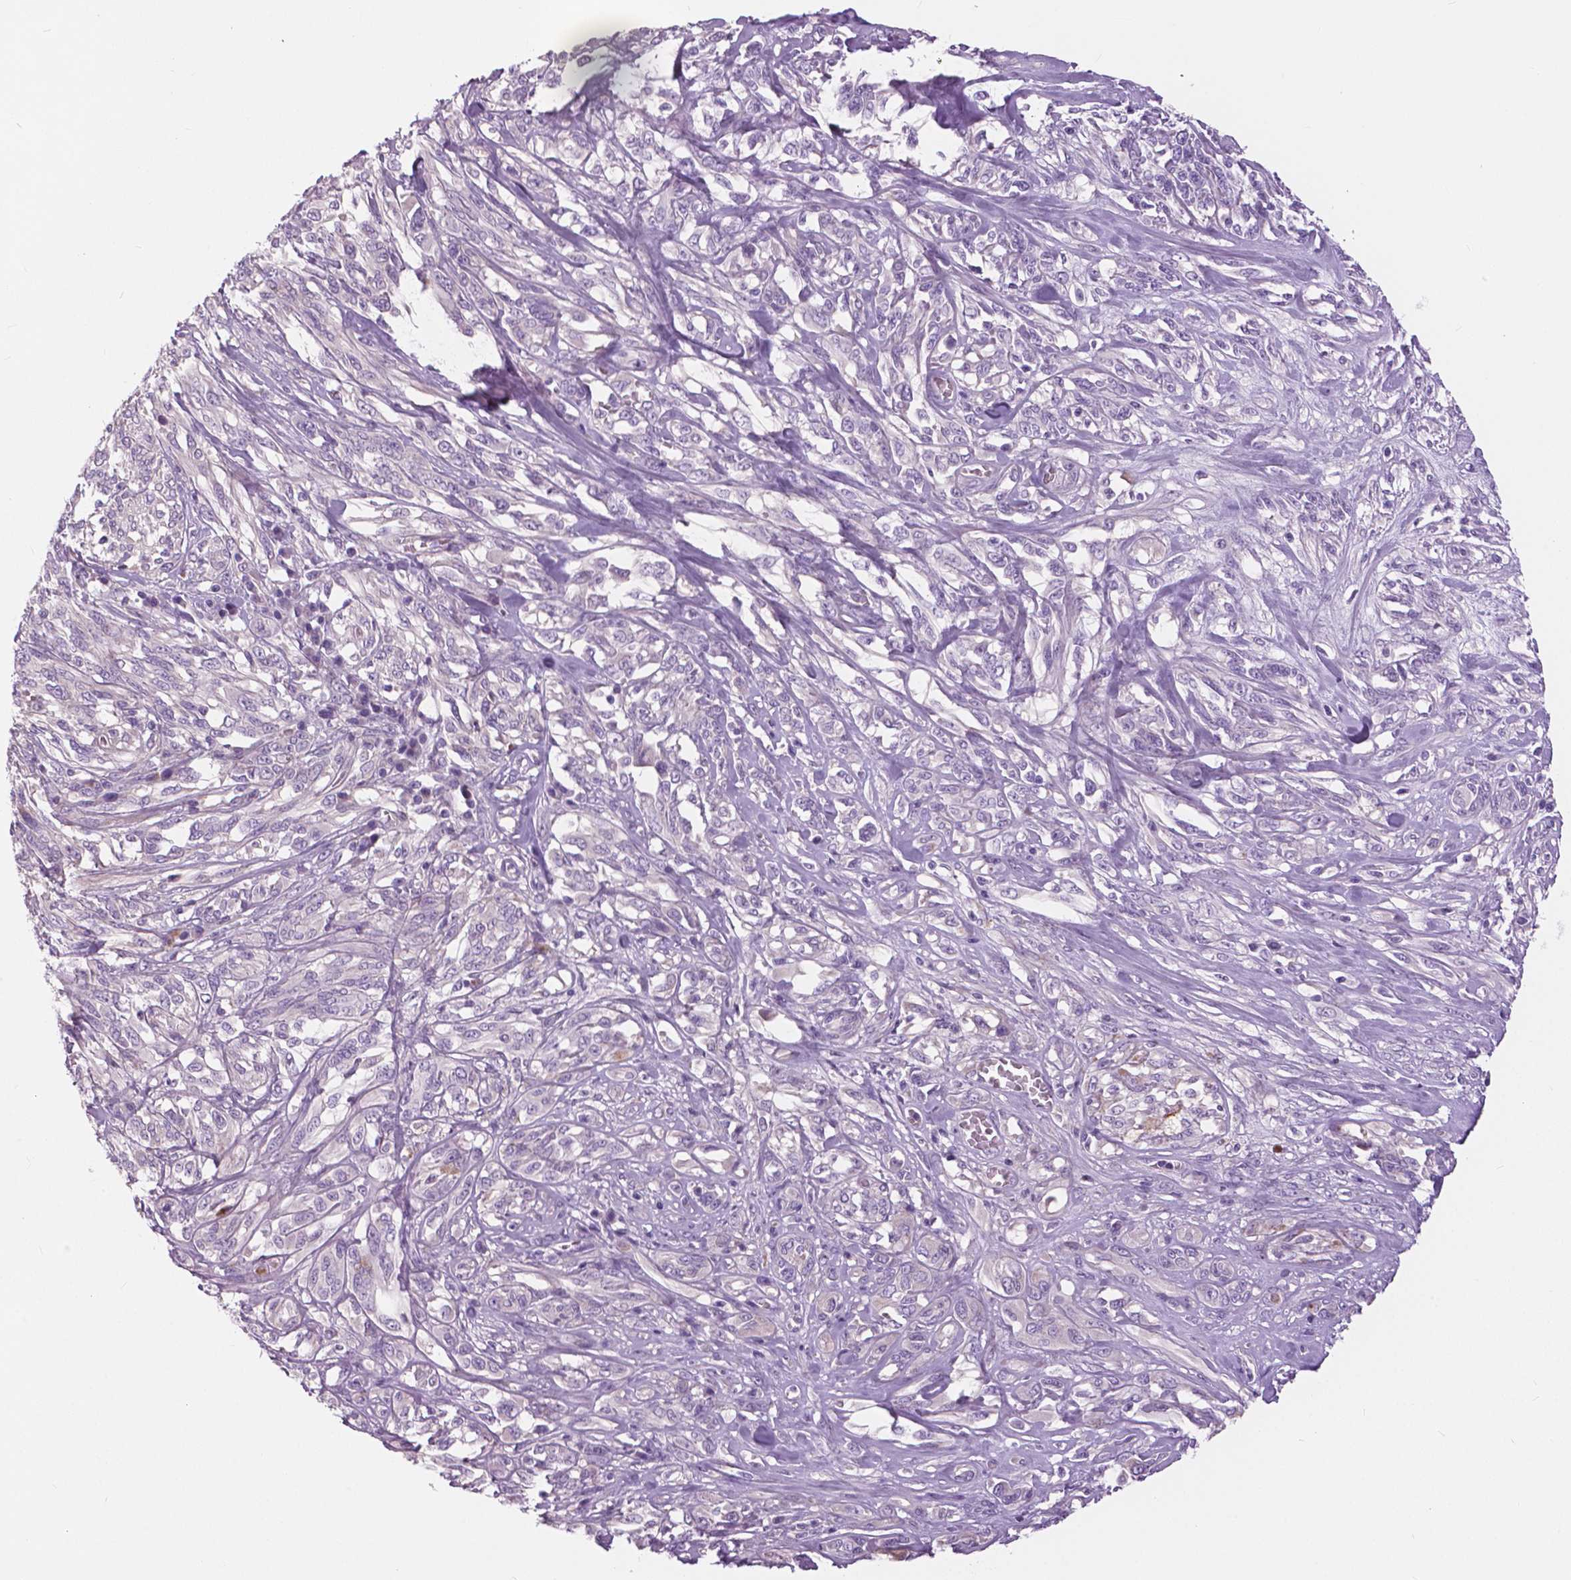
{"staining": {"intensity": "negative", "quantity": "none", "location": "none"}, "tissue": "melanoma", "cell_type": "Tumor cells", "image_type": "cancer", "snomed": [{"axis": "morphology", "description": "Malignant melanoma, NOS"}, {"axis": "topography", "description": "Skin"}], "caption": "This is an immunohistochemistry (IHC) histopathology image of human melanoma. There is no staining in tumor cells.", "gene": "SERPINI1", "patient": {"sex": "female", "age": 91}}